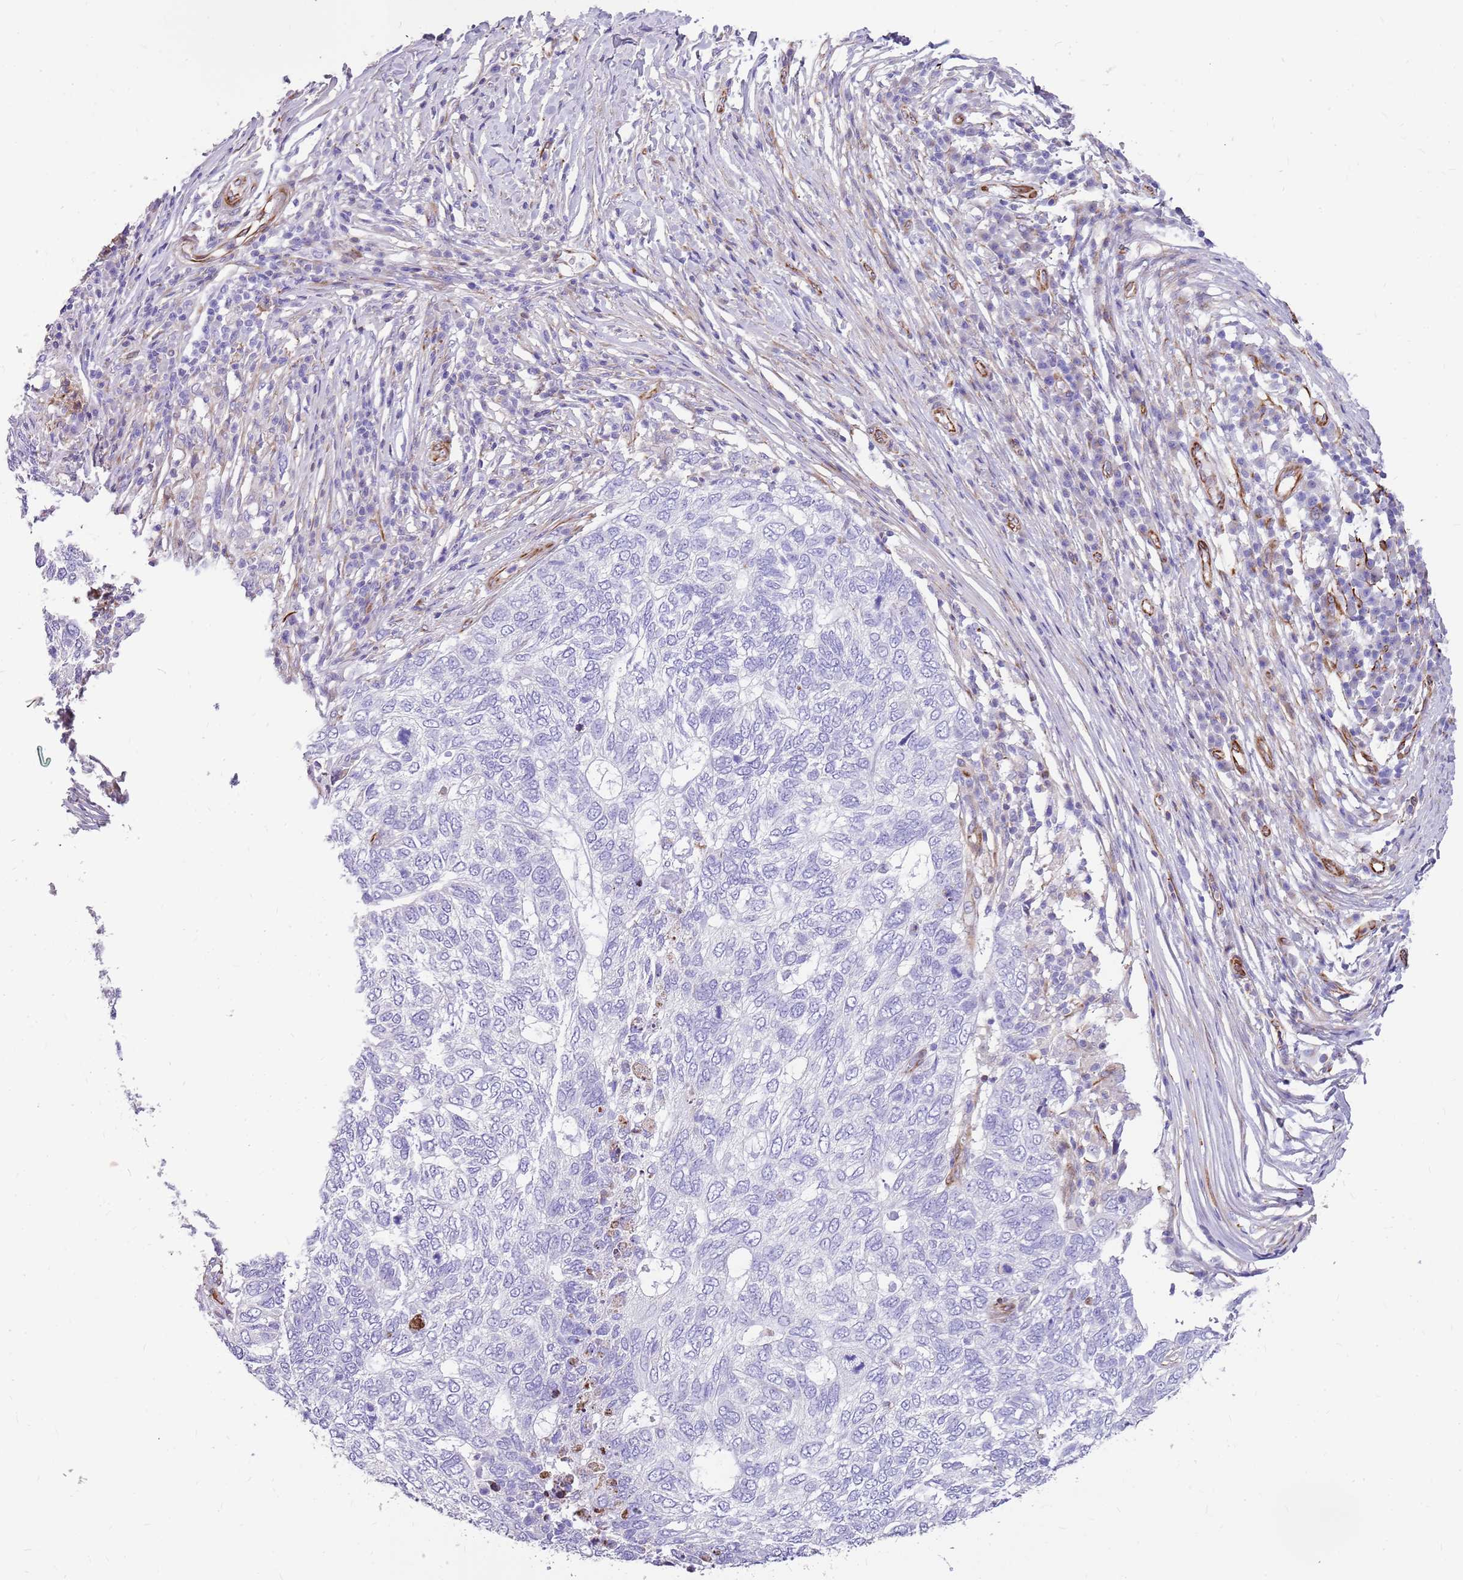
{"staining": {"intensity": "negative", "quantity": "none", "location": "none"}, "tissue": "skin cancer", "cell_type": "Tumor cells", "image_type": "cancer", "snomed": [{"axis": "morphology", "description": "Basal cell carcinoma"}, {"axis": "topography", "description": "Skin"}], "caption": "Human skin cancer stained for a protein using IHC shows no positivity in tumor cells.", "gene": "ZDHHC1", "patient": {"sex": "female", "age": 65}}